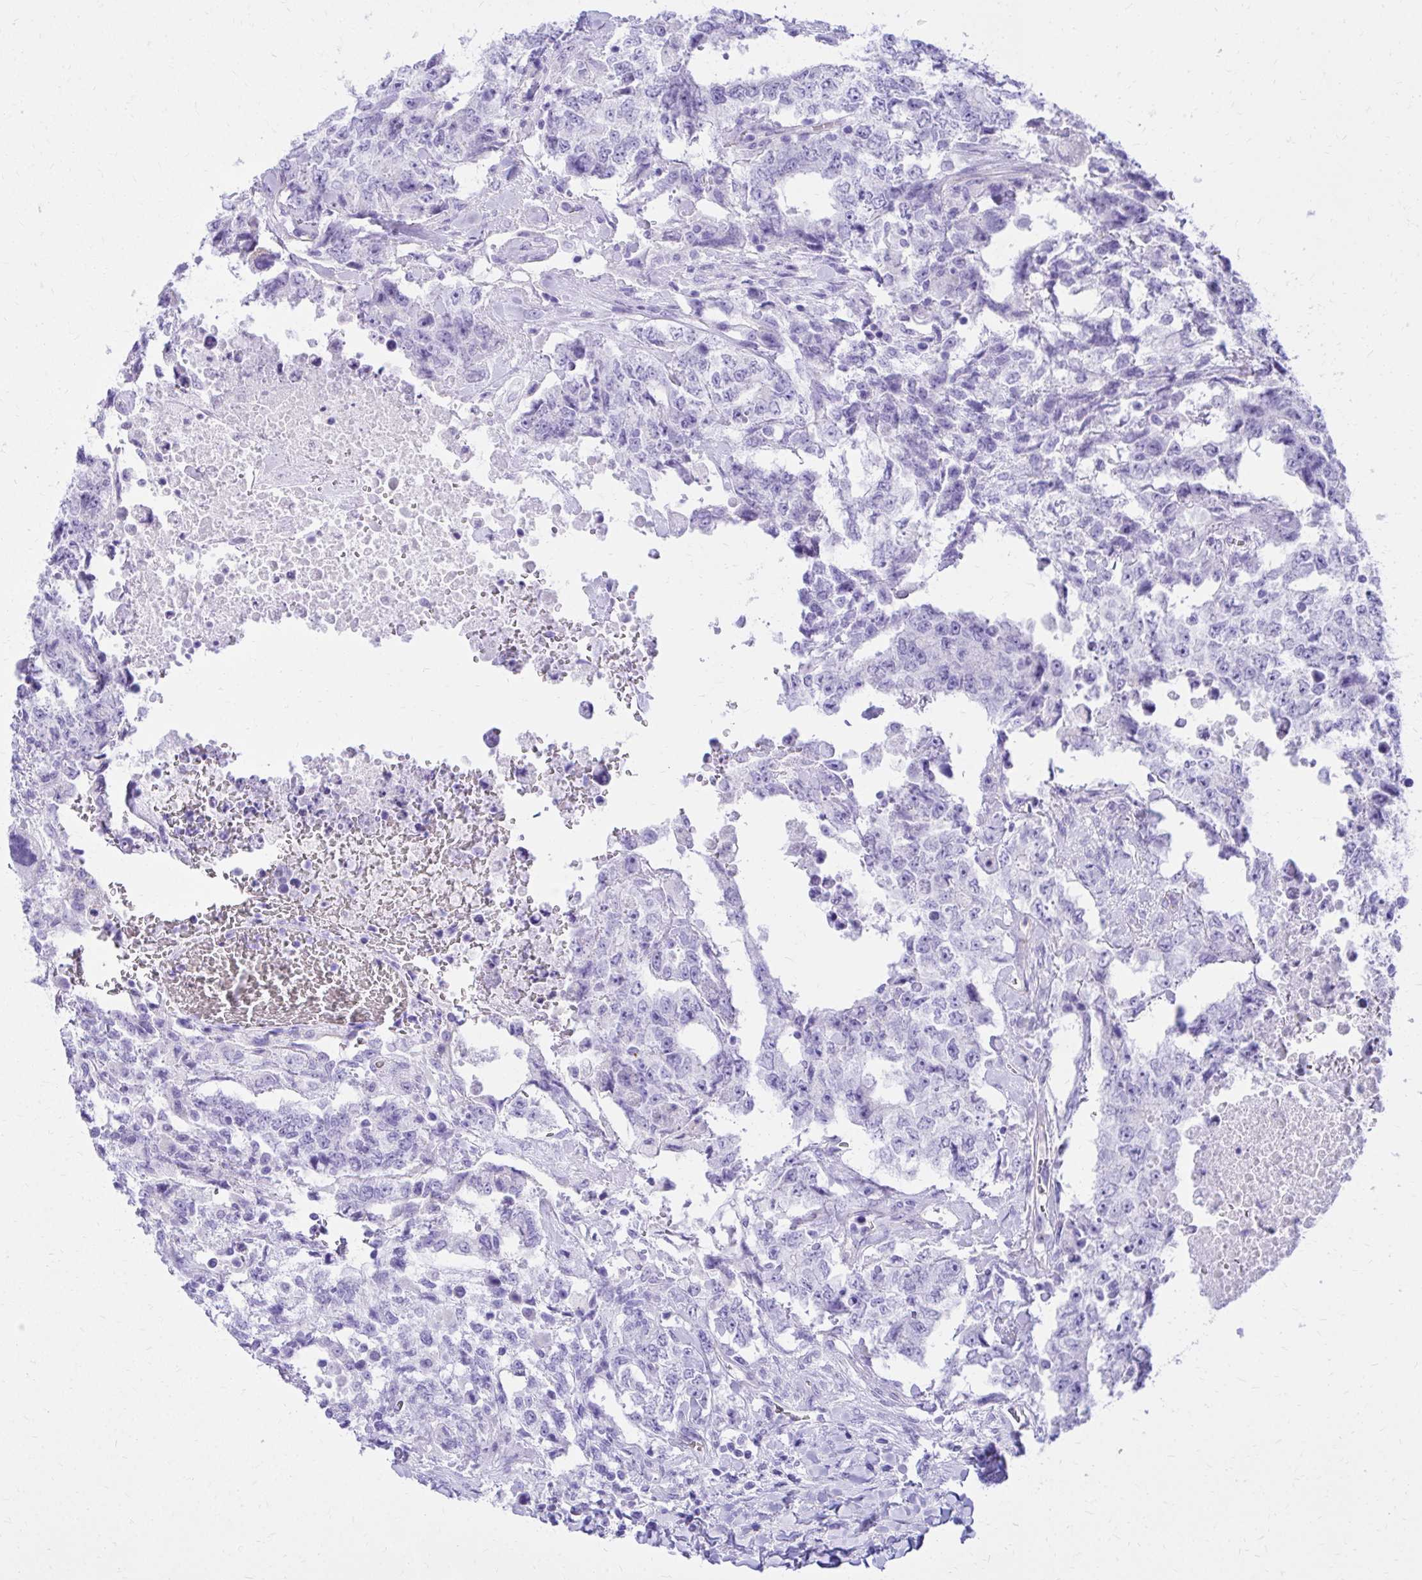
{"staining": {"intensity": "negative", "quantity": "none", "location": "none"}, "tissue": "testis cancer", "cell_type": "Tumor cells", "image_type": "cancer", "snomed": [{"axis": "morphology", "description": "Carcinoma, Embryonal, NOS"}, {"axis": "topography", "description": "Testis"}], "caption": "IHC of human embryonal carcinoma (testis) exhibits no staining in tumor cells. (Immunohistochemistry, brightfield microscopy, high magnification).", "gene": "PELI3", "patient": {"sex": "male", "age": 24}}